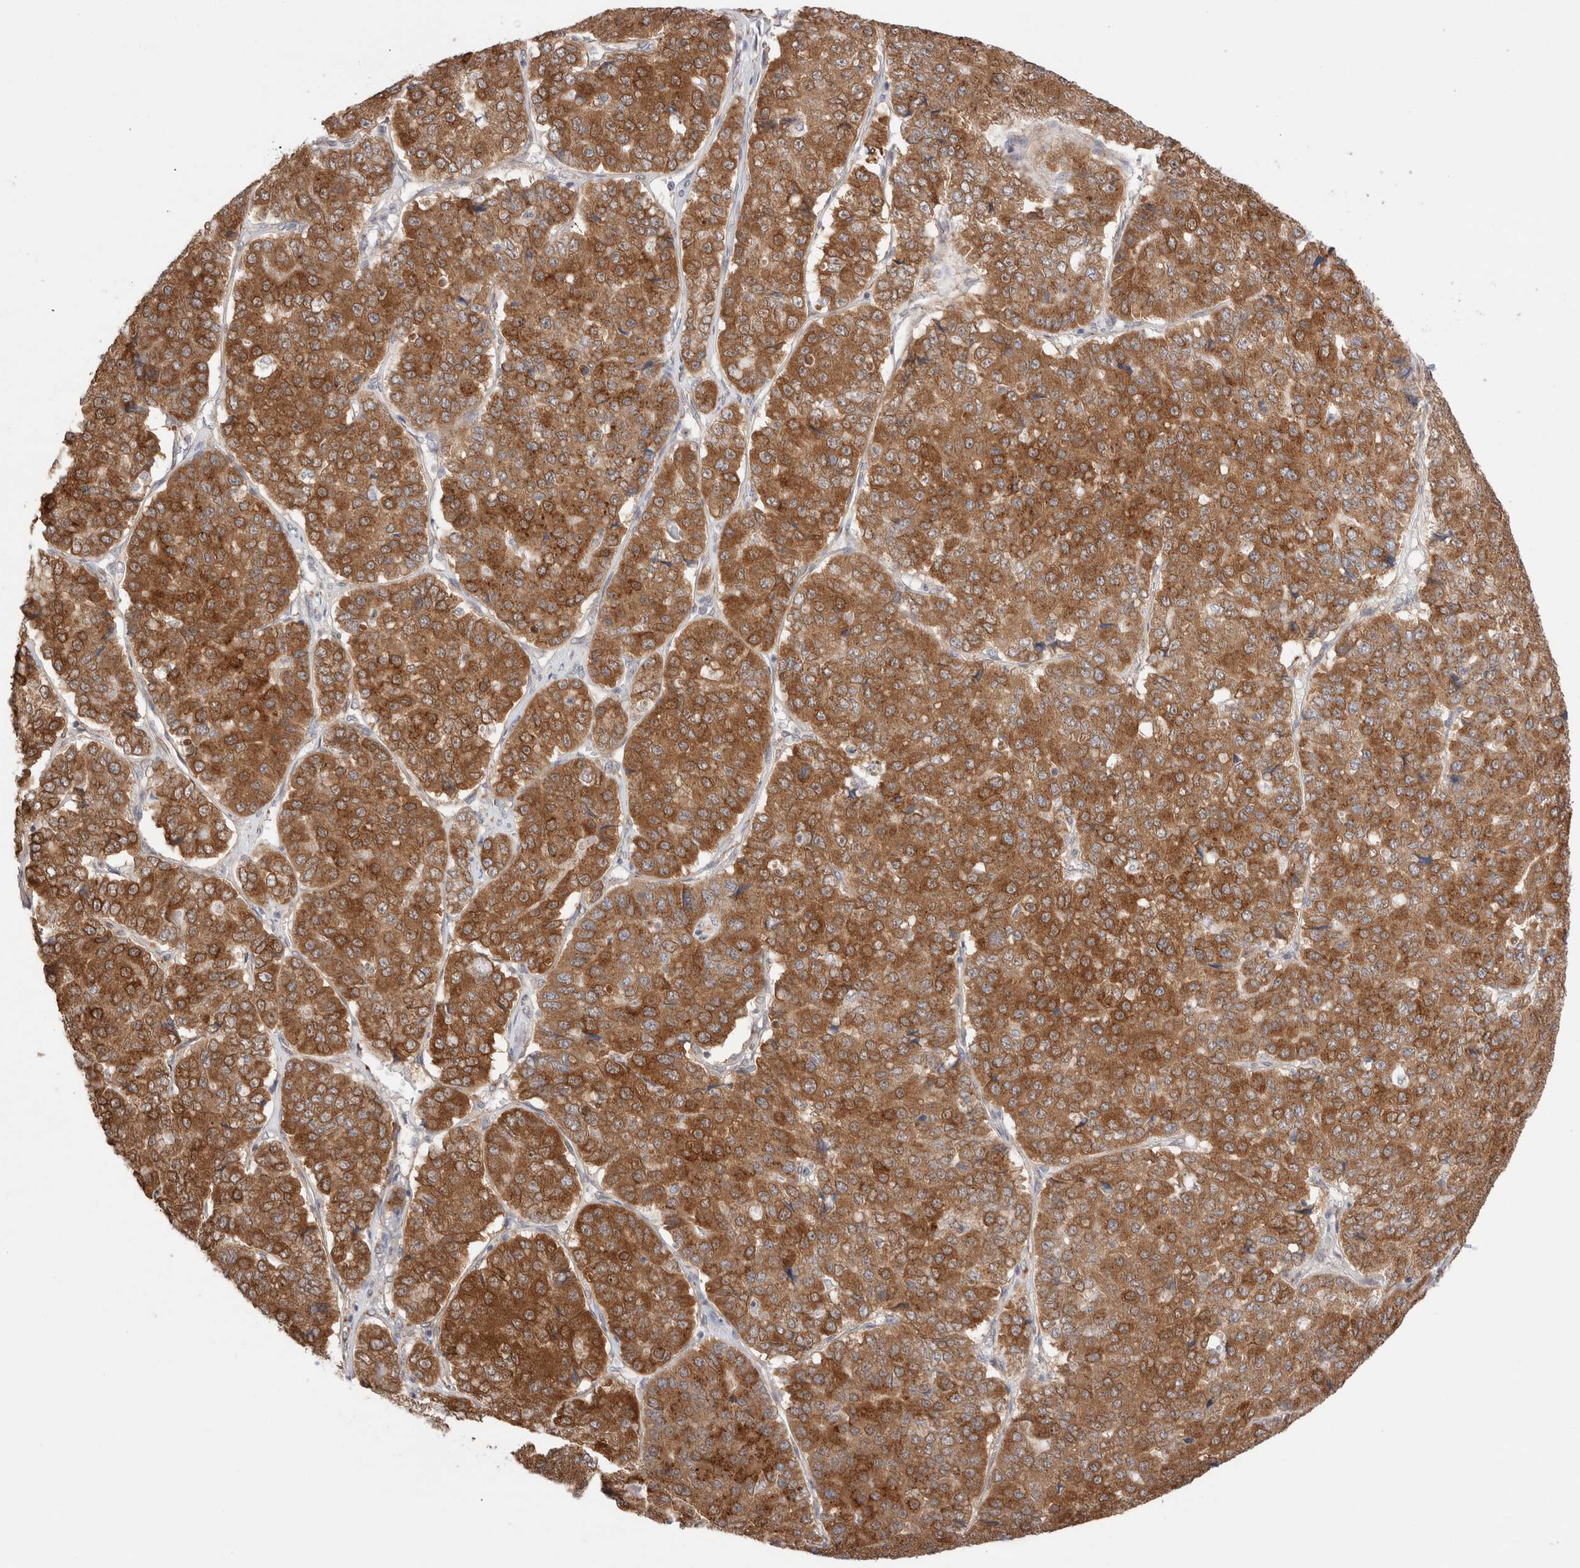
{"staining": {"intensity": "moderate", "quantity": ">75%", "location": "cytoplasmic/membranous"}, "tissue": "pancreatic cancer", "cell_type": "Tumor cells", "image_type": "cancer", "snomed": [{"axis": "morphology", "description": "Adenocarcinoma, NOS"}, {"axis": "topography", "description": "Pancreas"}], "caption": "This histopathology image exhibits immunohistochemistry staining of human pancreatic cancer, with medium moderate cytoplasmic/membranous staining in about >75% of tumor cells.", "gene": "LMAN2L", "patient": {"sex": "male", "age": 50}}